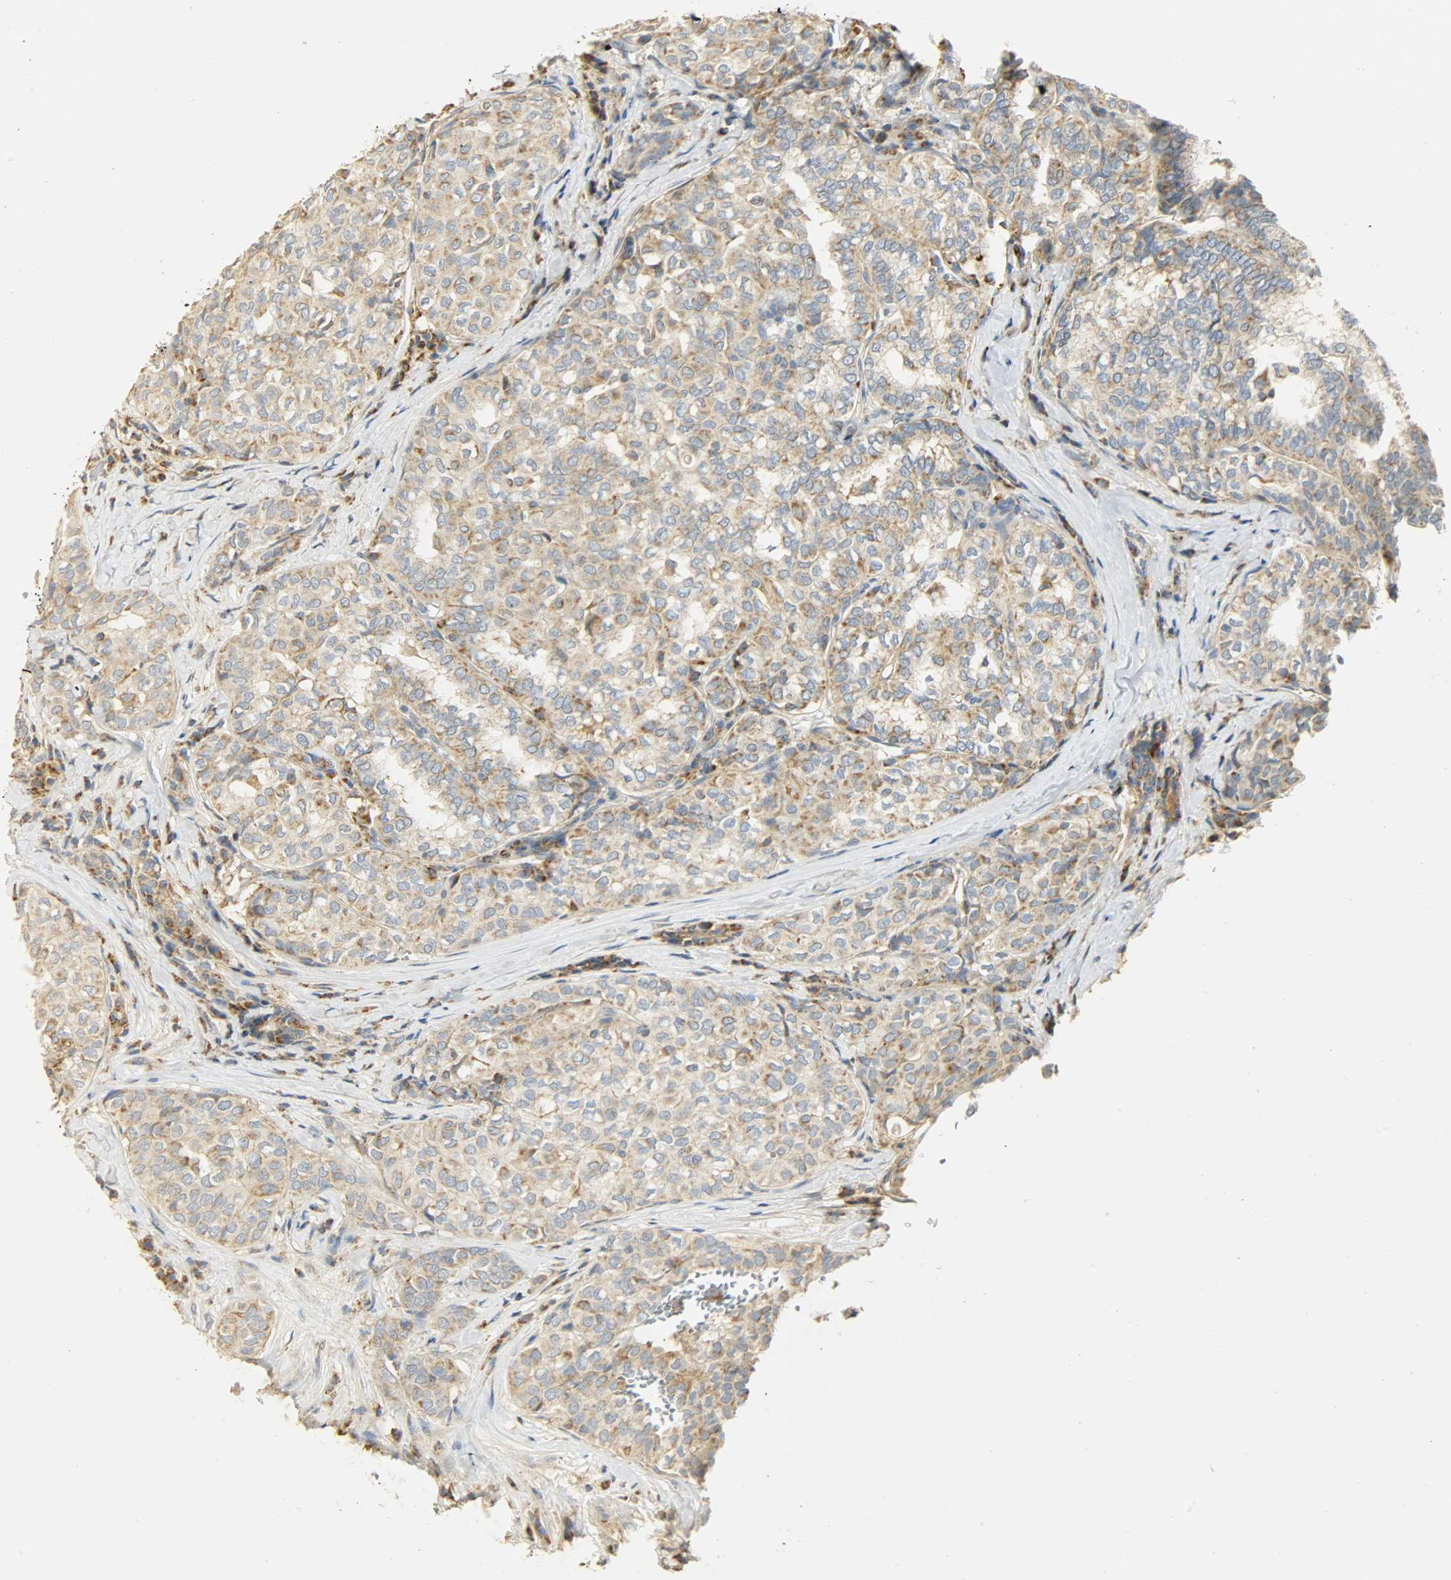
{"staining": {"intensity": "moderate", "quantity": ">75%", "location": "cytoplasmic/membranous"}, "tissue": "thyroid cancer", "cell_type": "Tumor cells", "image_type": "cancer", "snomed": [{"axis": "morphology", "description": "Papillary adenocarcinoma, NOS"}, {"axis": "topography", "description": "Thyroid gland"}], "caption": "Papillary adenocarcinoma (thyroid) was stained to show a protein in brown. There is medium levels of moderate cytoplasmic/membranous positivity in approximately >75% of tumor cells.", "gene": "NNT", "patient": {"sex": "female", "age": 30}}